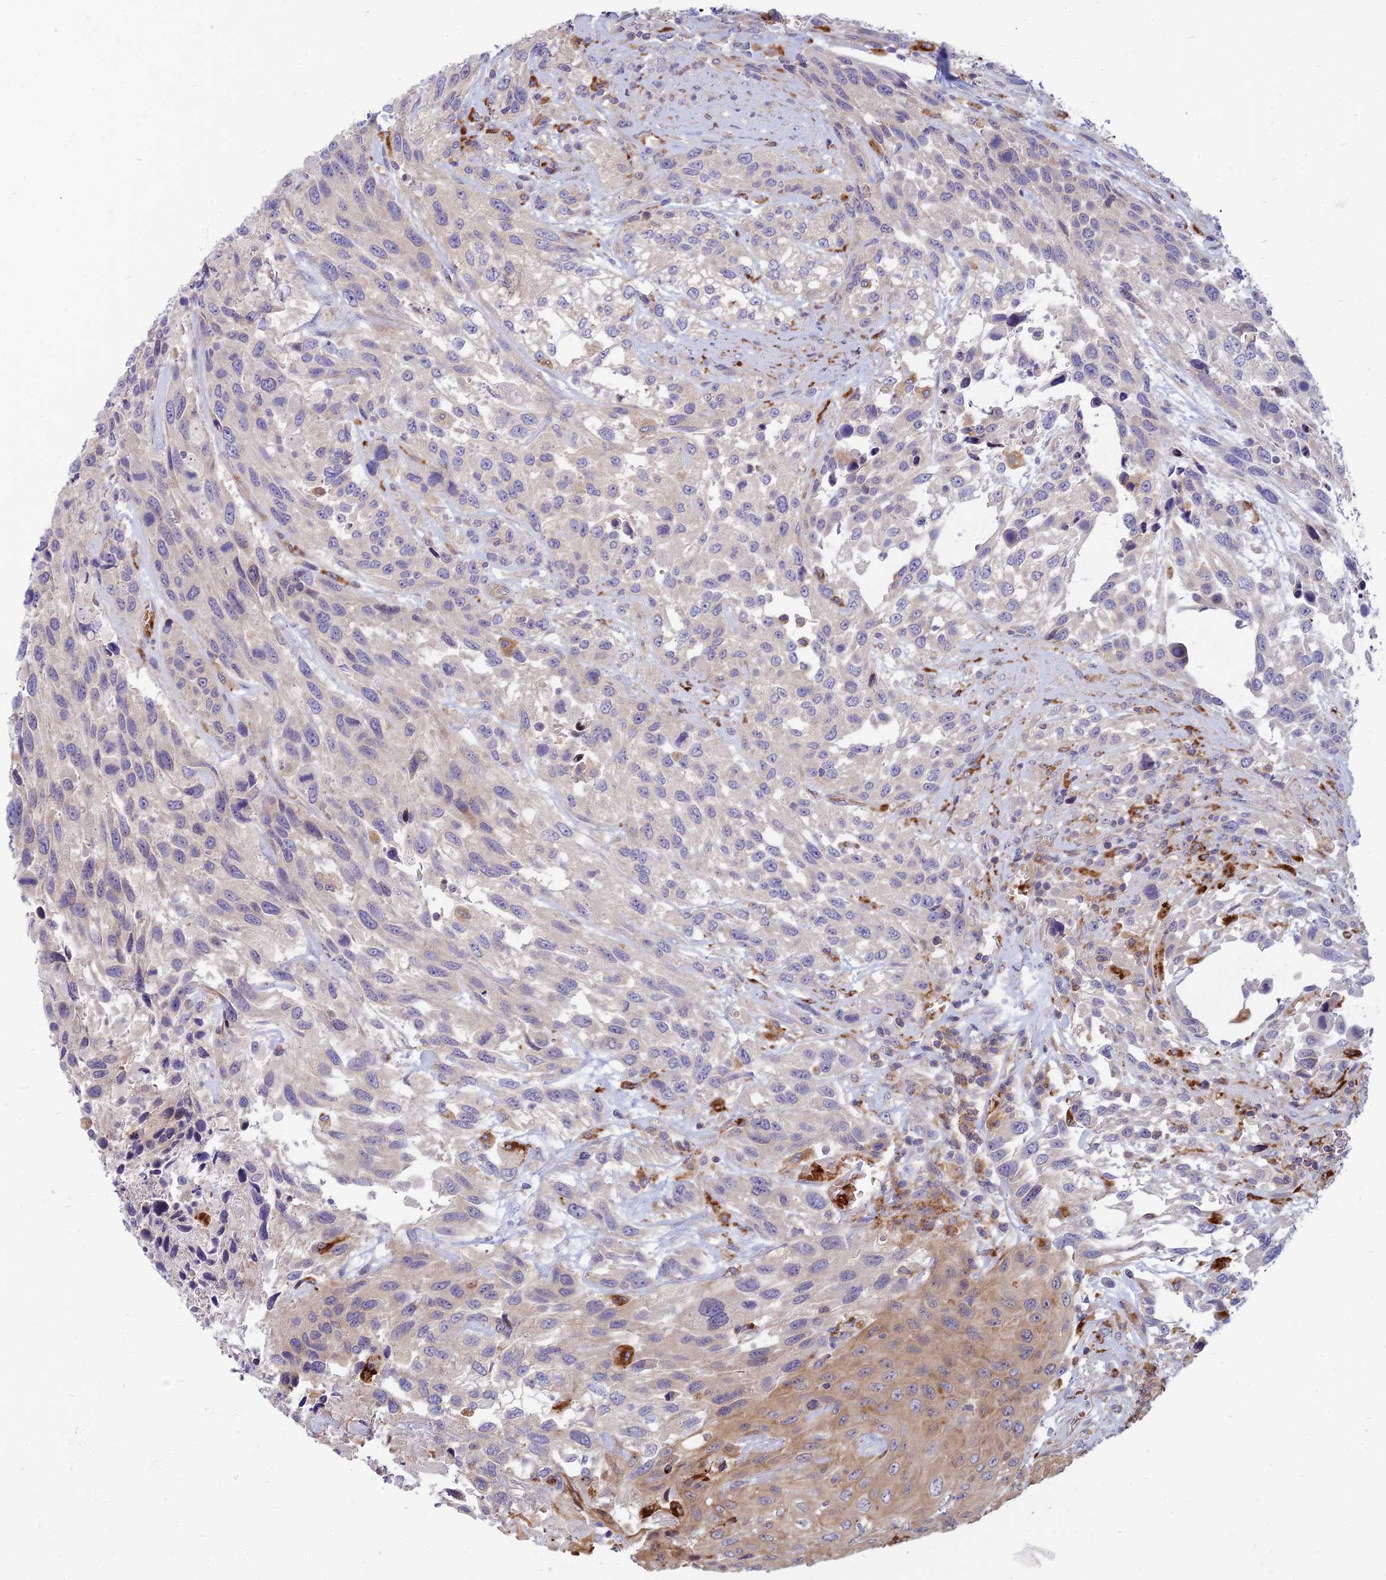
{"staining": {"intensity": "negative", "quantity": "none", "location": "none"}, "tissue": "urothelial cancer", "cell_type": "Tumor cells", "image_type": "cancer", "snomed": [{"axis": "morphology", "description": "Urothelial carcinoma, High grade"}, {"axis": "topography", "description": "Urinary bladder"}], "caption": "Immunohistochemical staining of urothelial cancer displays no significant staining in tumor cells.", "gene": "PHKA2", "patient": {"sex": "female", "age": 70}}